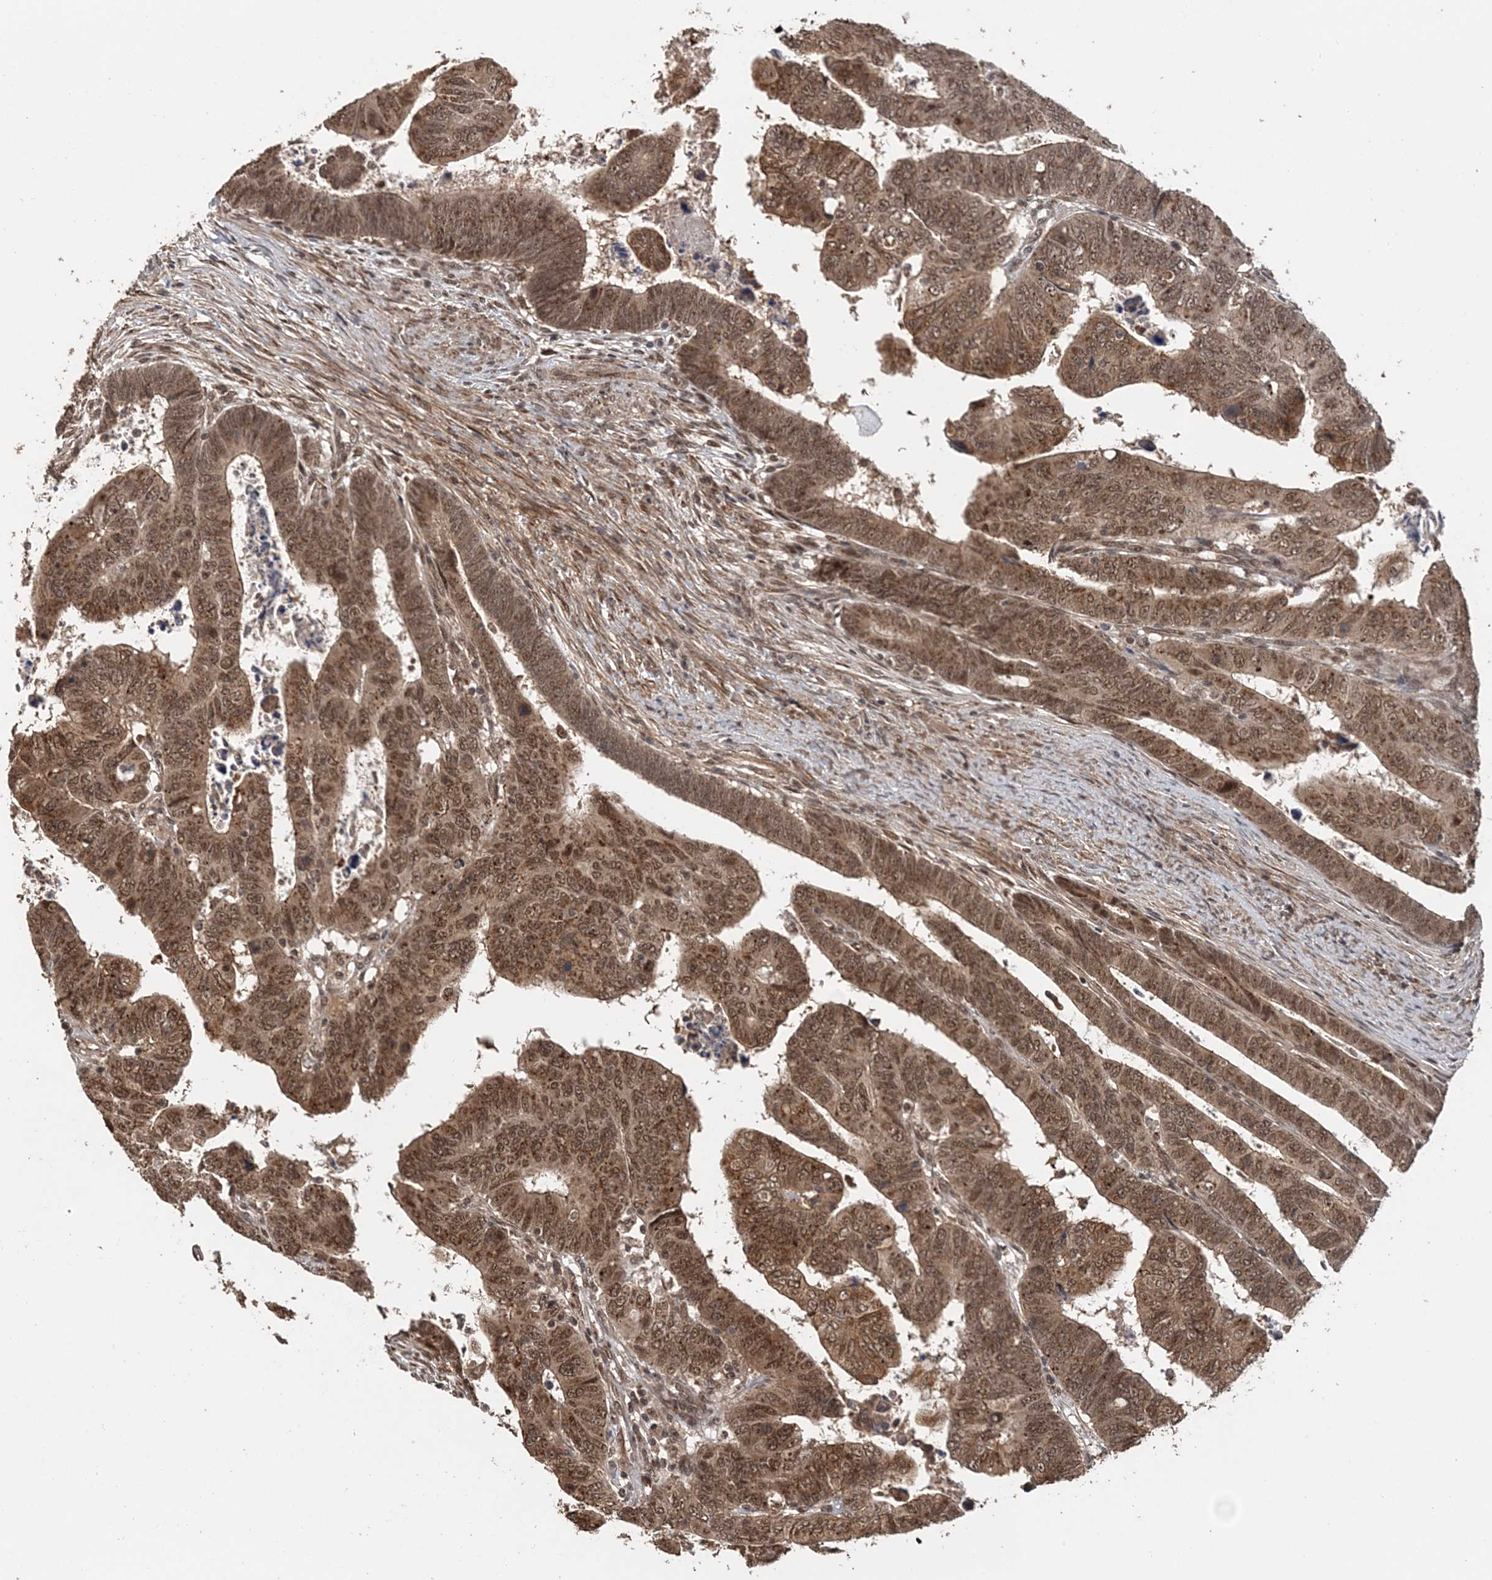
{"staining": {"intensity": "moderate", "quantity": ">75%", "location": "cytoplasmic/membranous,nuclear"}, "tissue": "colorectal cancer", "cell_type": "Tumor cells", "image_type": "cancer", "snomed": [{"axis": "morphology", "description": "Normal tissue, NOS"}, {"axis": "morphology", "description": "Adenocarcinoma, NOS"}, {"axis": "topography", "description": "Rectum"}], "caption": "Tumor cells exhibit medium levels of moderate cytoplasmic/membranous and nuclear staining in approximately >75% of cells in colorectal adenocarcinoma.", "gene": "TSHZ2", "patient": {"sex": "female", "age": 65}}